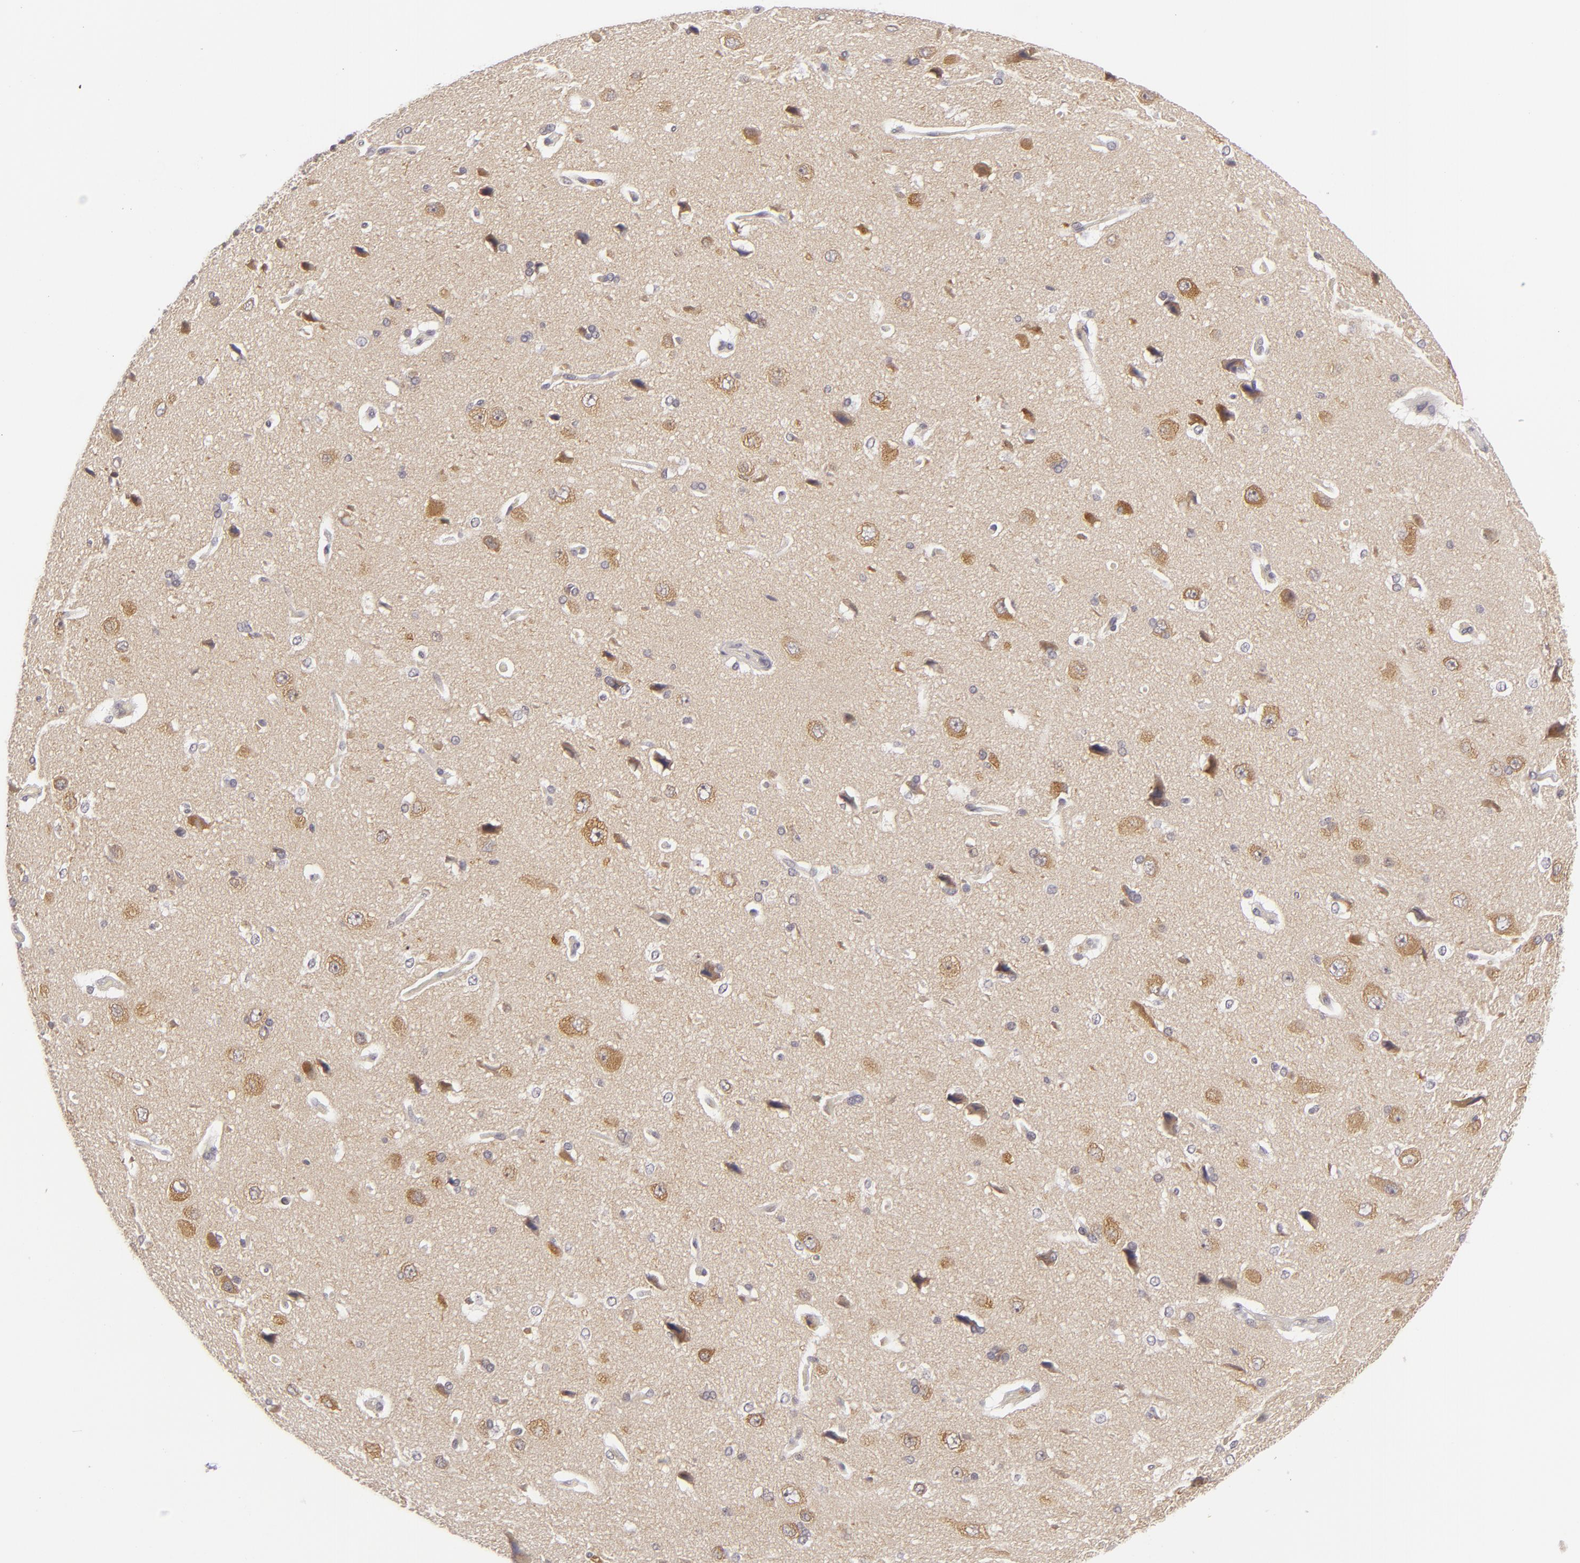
{"staining": {"intensity": "negative", "quantity": "none", "location": "none"}, "tissue": "cerebral cortex", "cell_type": "Endothelial cells", "image_type": "normal", "snomed": [{"axis": "morphology", "description": "Normal tissue, NOS"}, {"axis": "topography", "description": "Cerebral cortex"}], "caption": "Immunohistochemical staining of unremarkable cerebral cortex reveals no significant expression in endothelial cells.", "gene": "DLG3", "patient": {"sex": "female", "age": 45}}